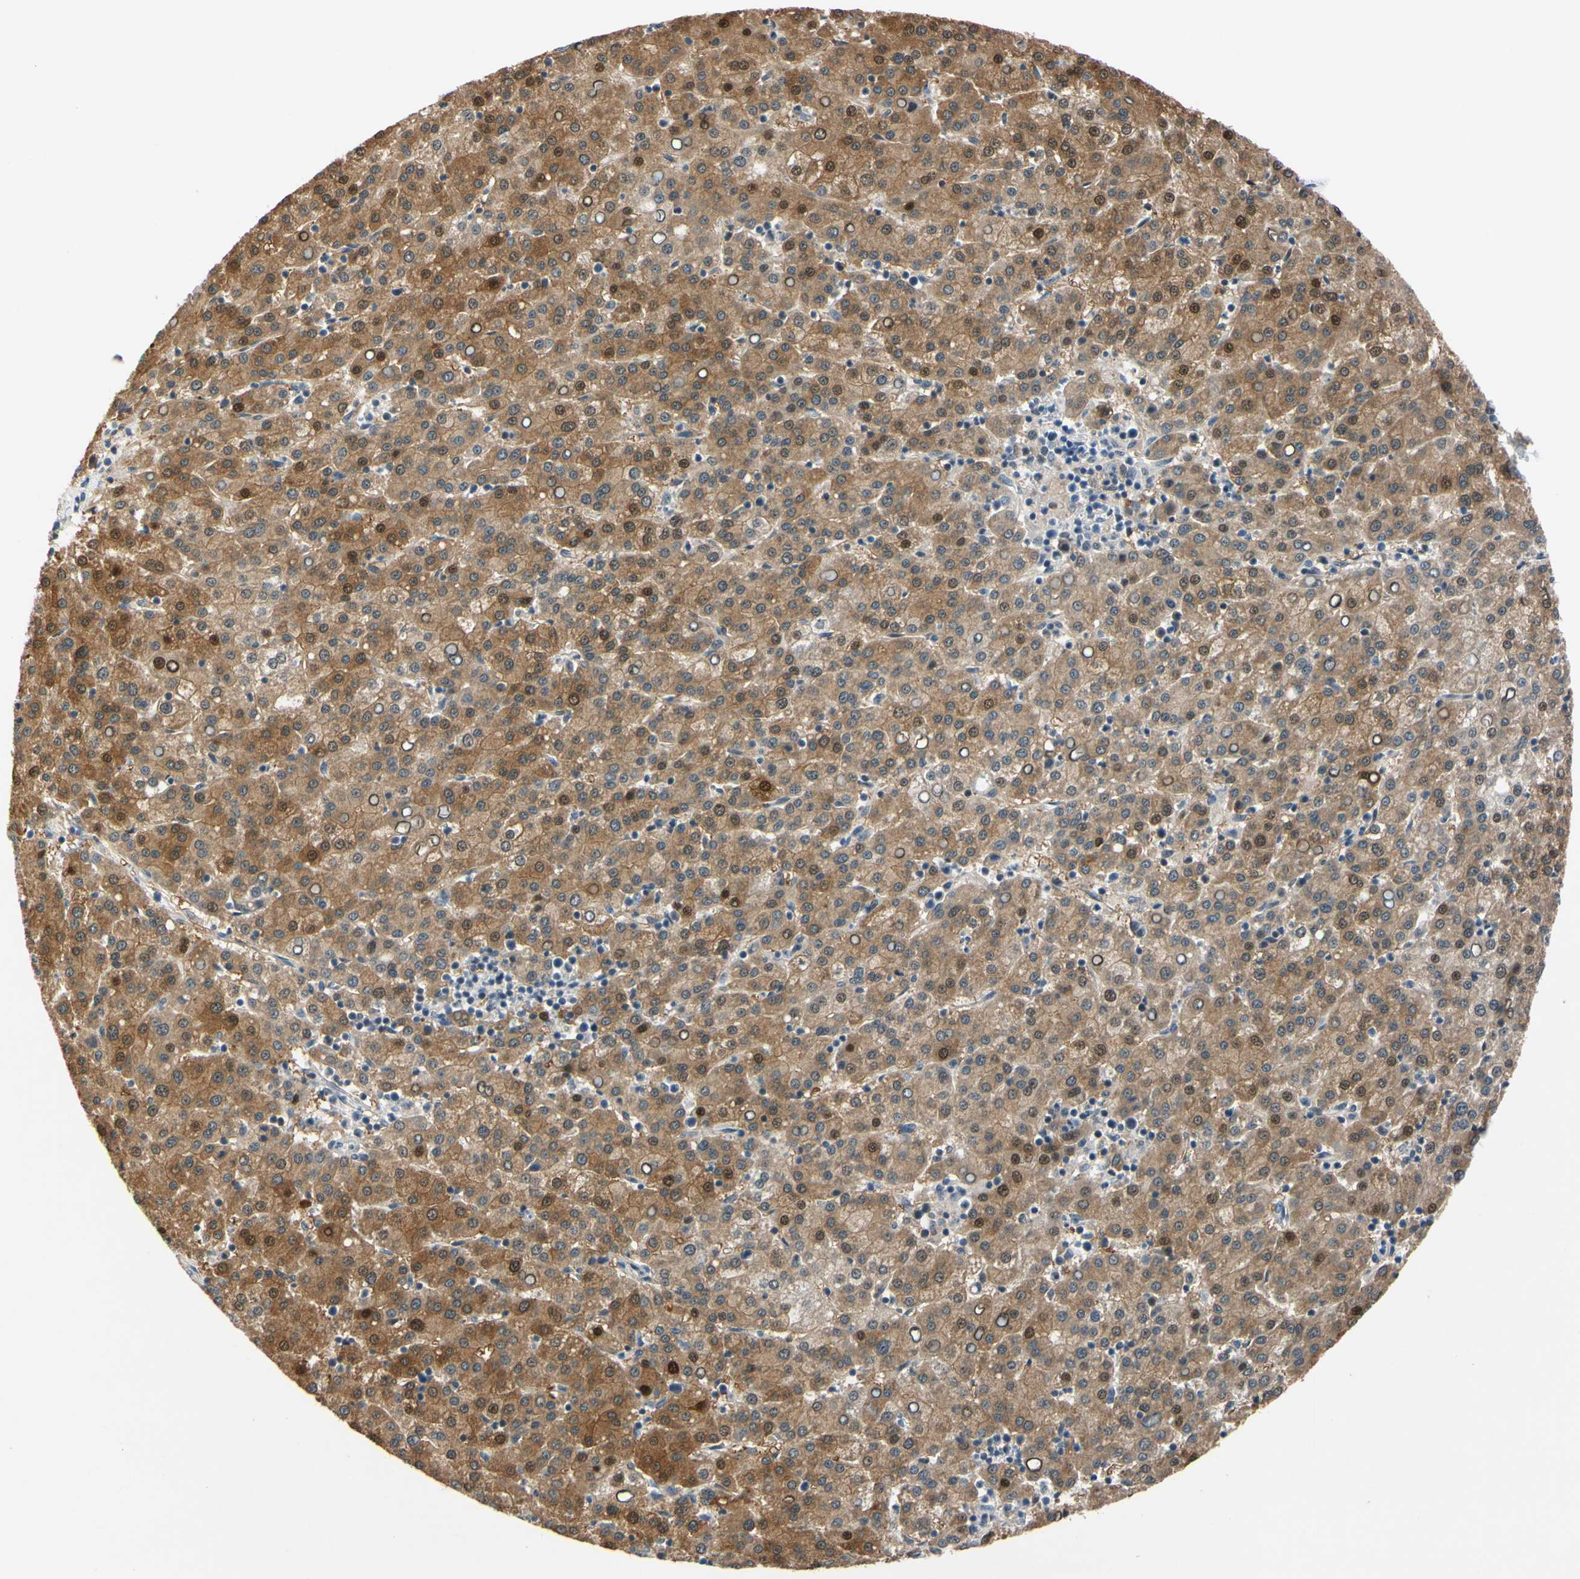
{"staining": {"intensity": "moderate", "quantity": ">75%", "location": "cytoplasmic/membranous"}, "tissue": "liver cancer", "cell_type": "Tumor cells", "image_type": "cancer", "snomed": [{"axis": "morphology", "description": "Carcinoma, Hepatocellular, NOS"}, {"axis": "topography", "description": "Liver"}], "caption": "Approximately >75% of tumor cells in human liver hepatocellular carcinoma exhibit moderate cytoplasmic/membranous protein expression as visualized by brown immunohistochemical staining.", "gene": "SLC27A6", "patient": {"sex": "female", "age": 58}}